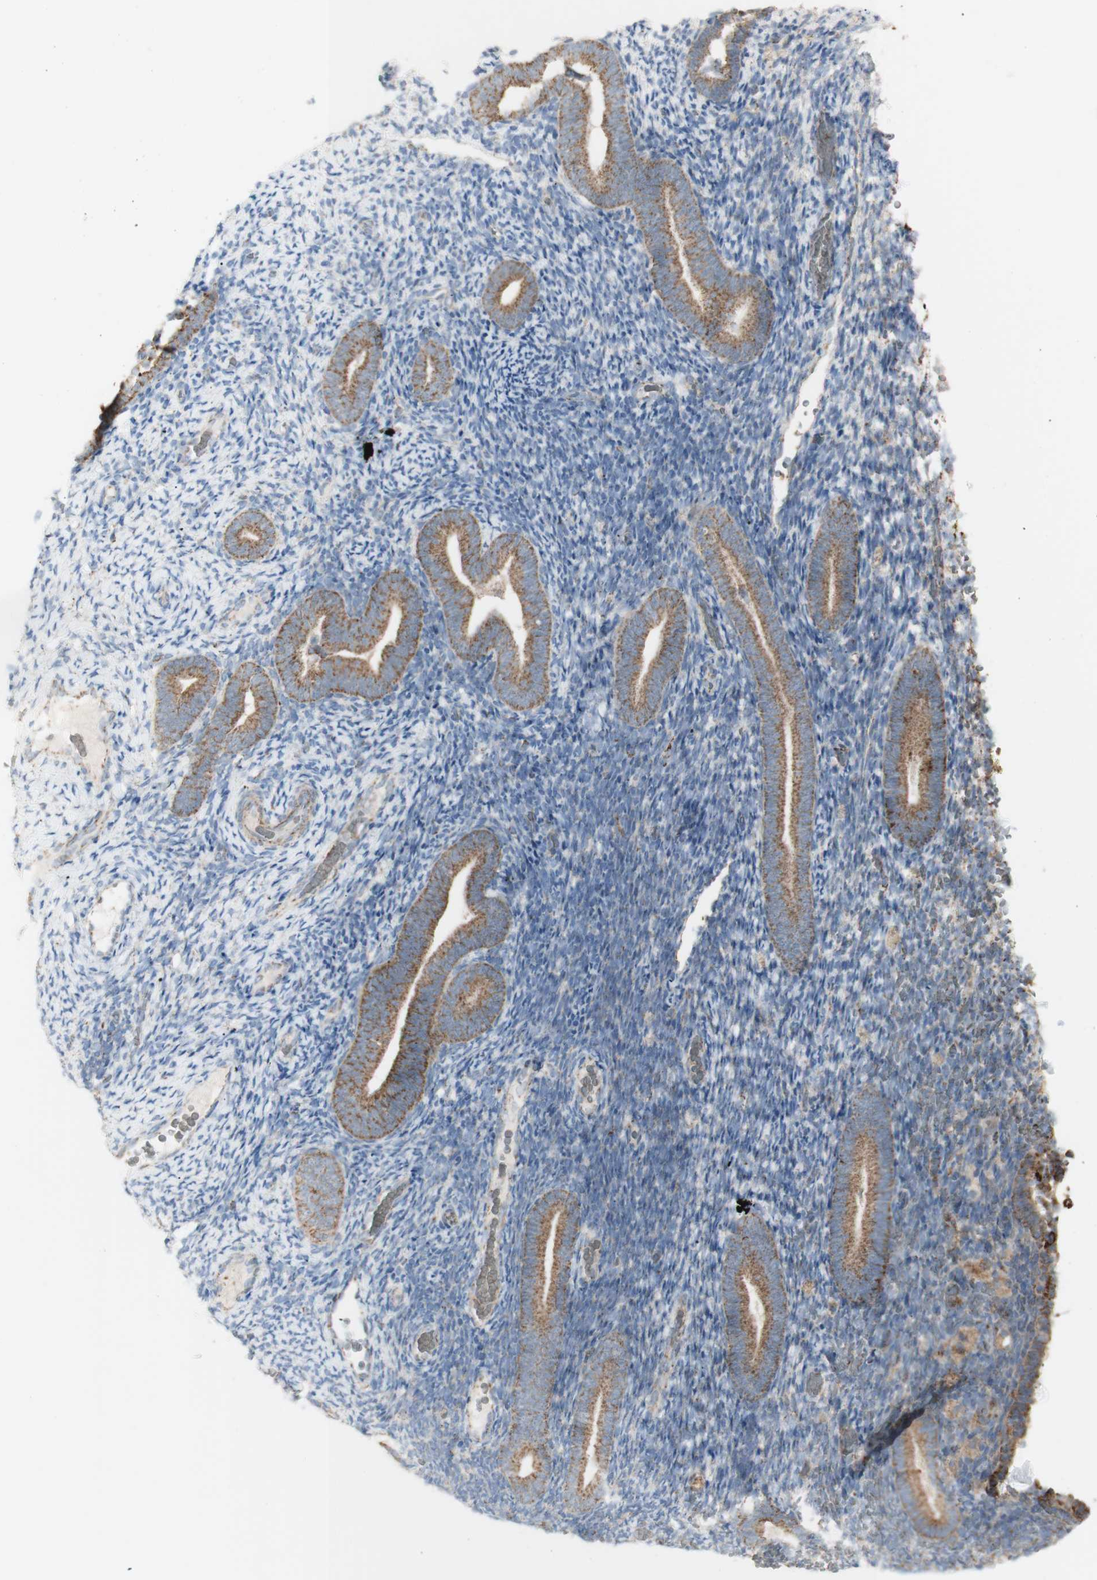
{"staining": {"intensity": "moderate", "quantity": "25%-75%", "location": "cytoplasmic/membranous"}, "tissue": "endometrium", "cell_type": "Cells in endometrial stroma", "image_type": "normal", "snomed": [{"axis": "morphology", "description": "Normal tissue, NOS"}, {"axis": "topography", "description": "Endometrium"}], "caption": "Benign endometrium displays moderate cytoplasmic/membranous expression in about 25%-75% of cells in endometrial stroma.", "gene": "LETM1", "patient": {"sex": "female", "age": 51}}